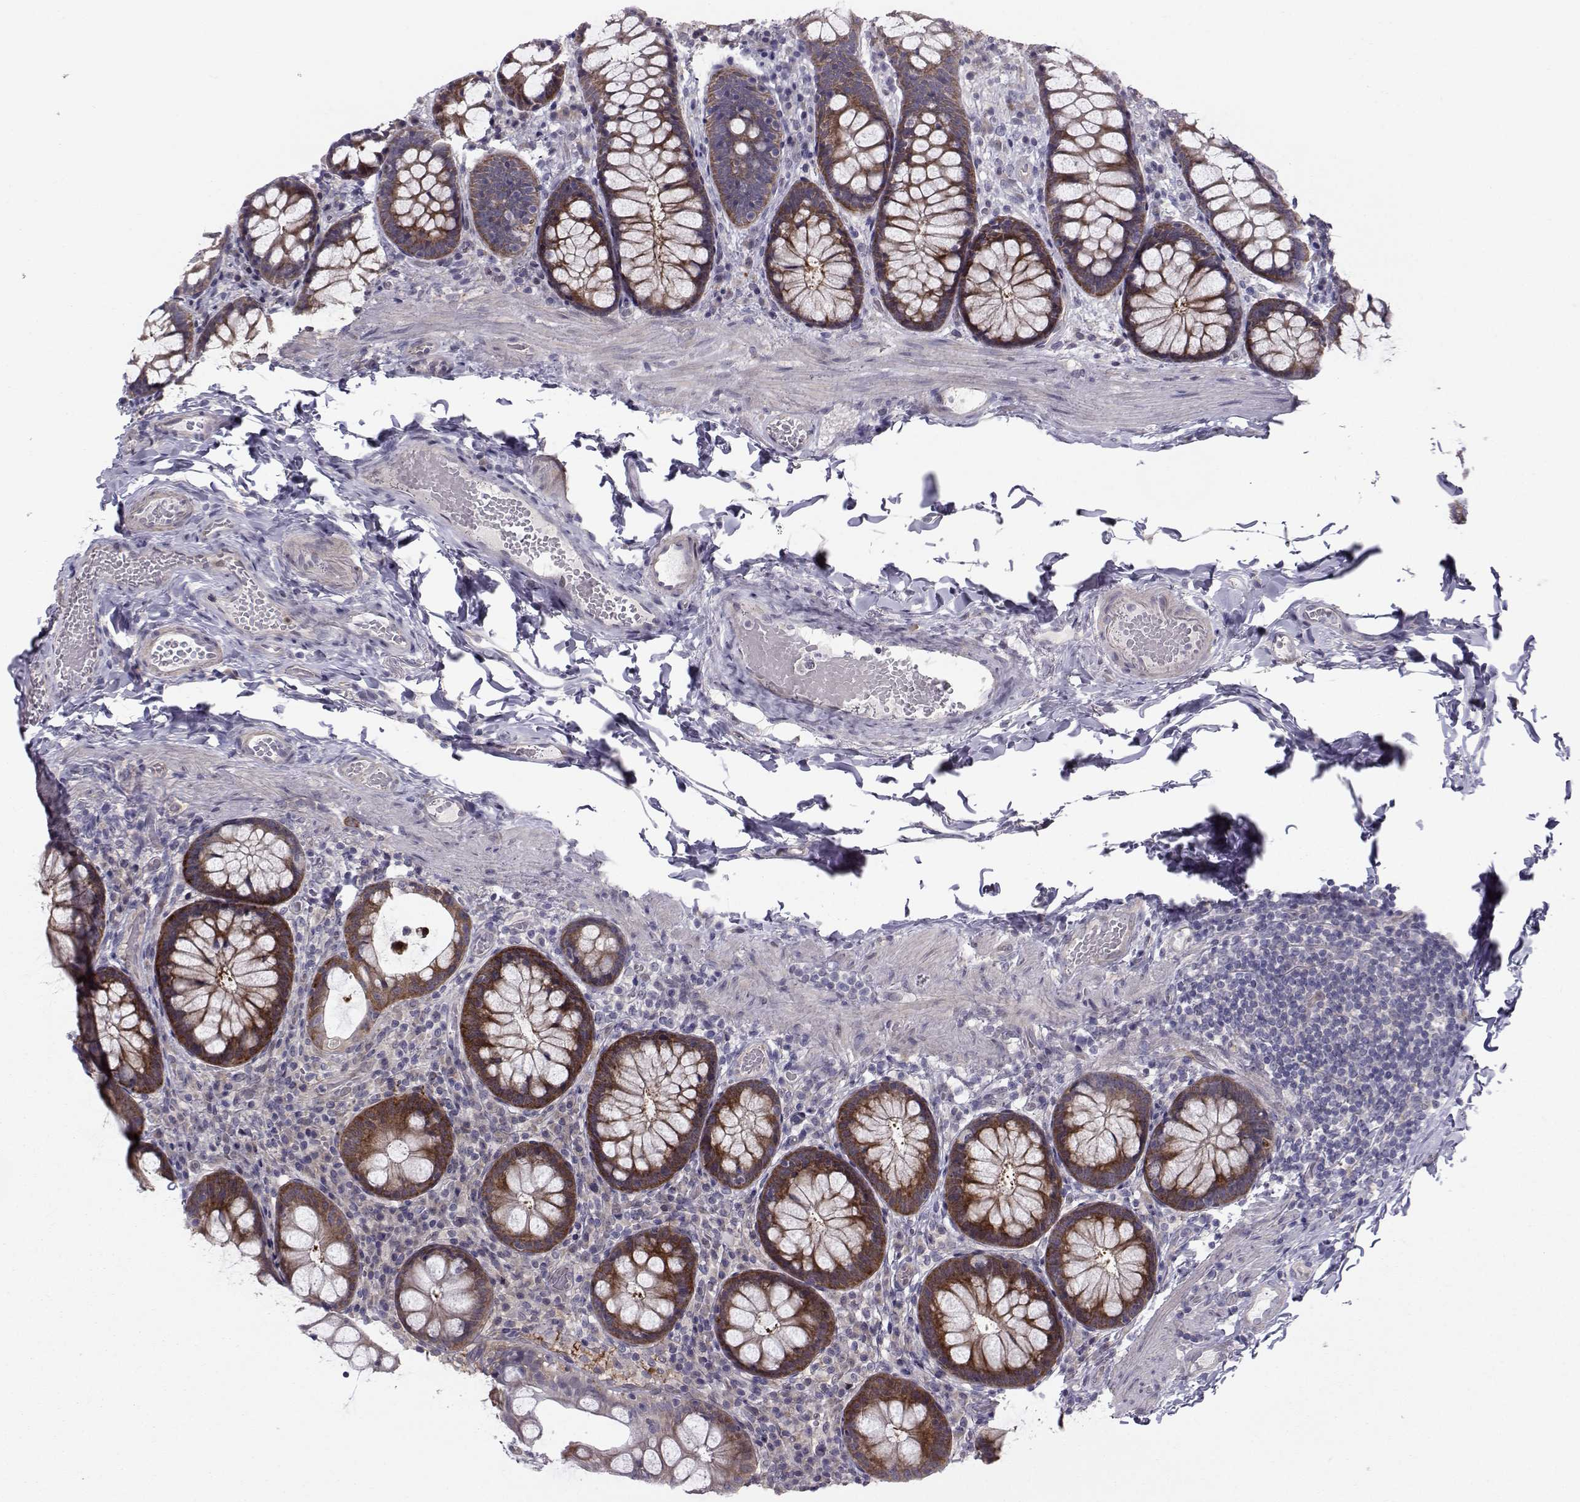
{"staining": {"intensity": "negative", "quantity": "none", "location": "none"}, "tissue": "colon", "cell_type": "Endothelial cells", "image_type": "normal", "snomed": [{"axis": "morphology", "description": "Normal tissue, NOS"}, {"axis": "topography", "description": "Colon"}], "caption": "Endothelial cells show no significant expression in unremarkable colon. (DAB immunohistochemistry, high magnification).", "gene": "HSP90AB1", "patient": {"sex": "female", "age": 86}}